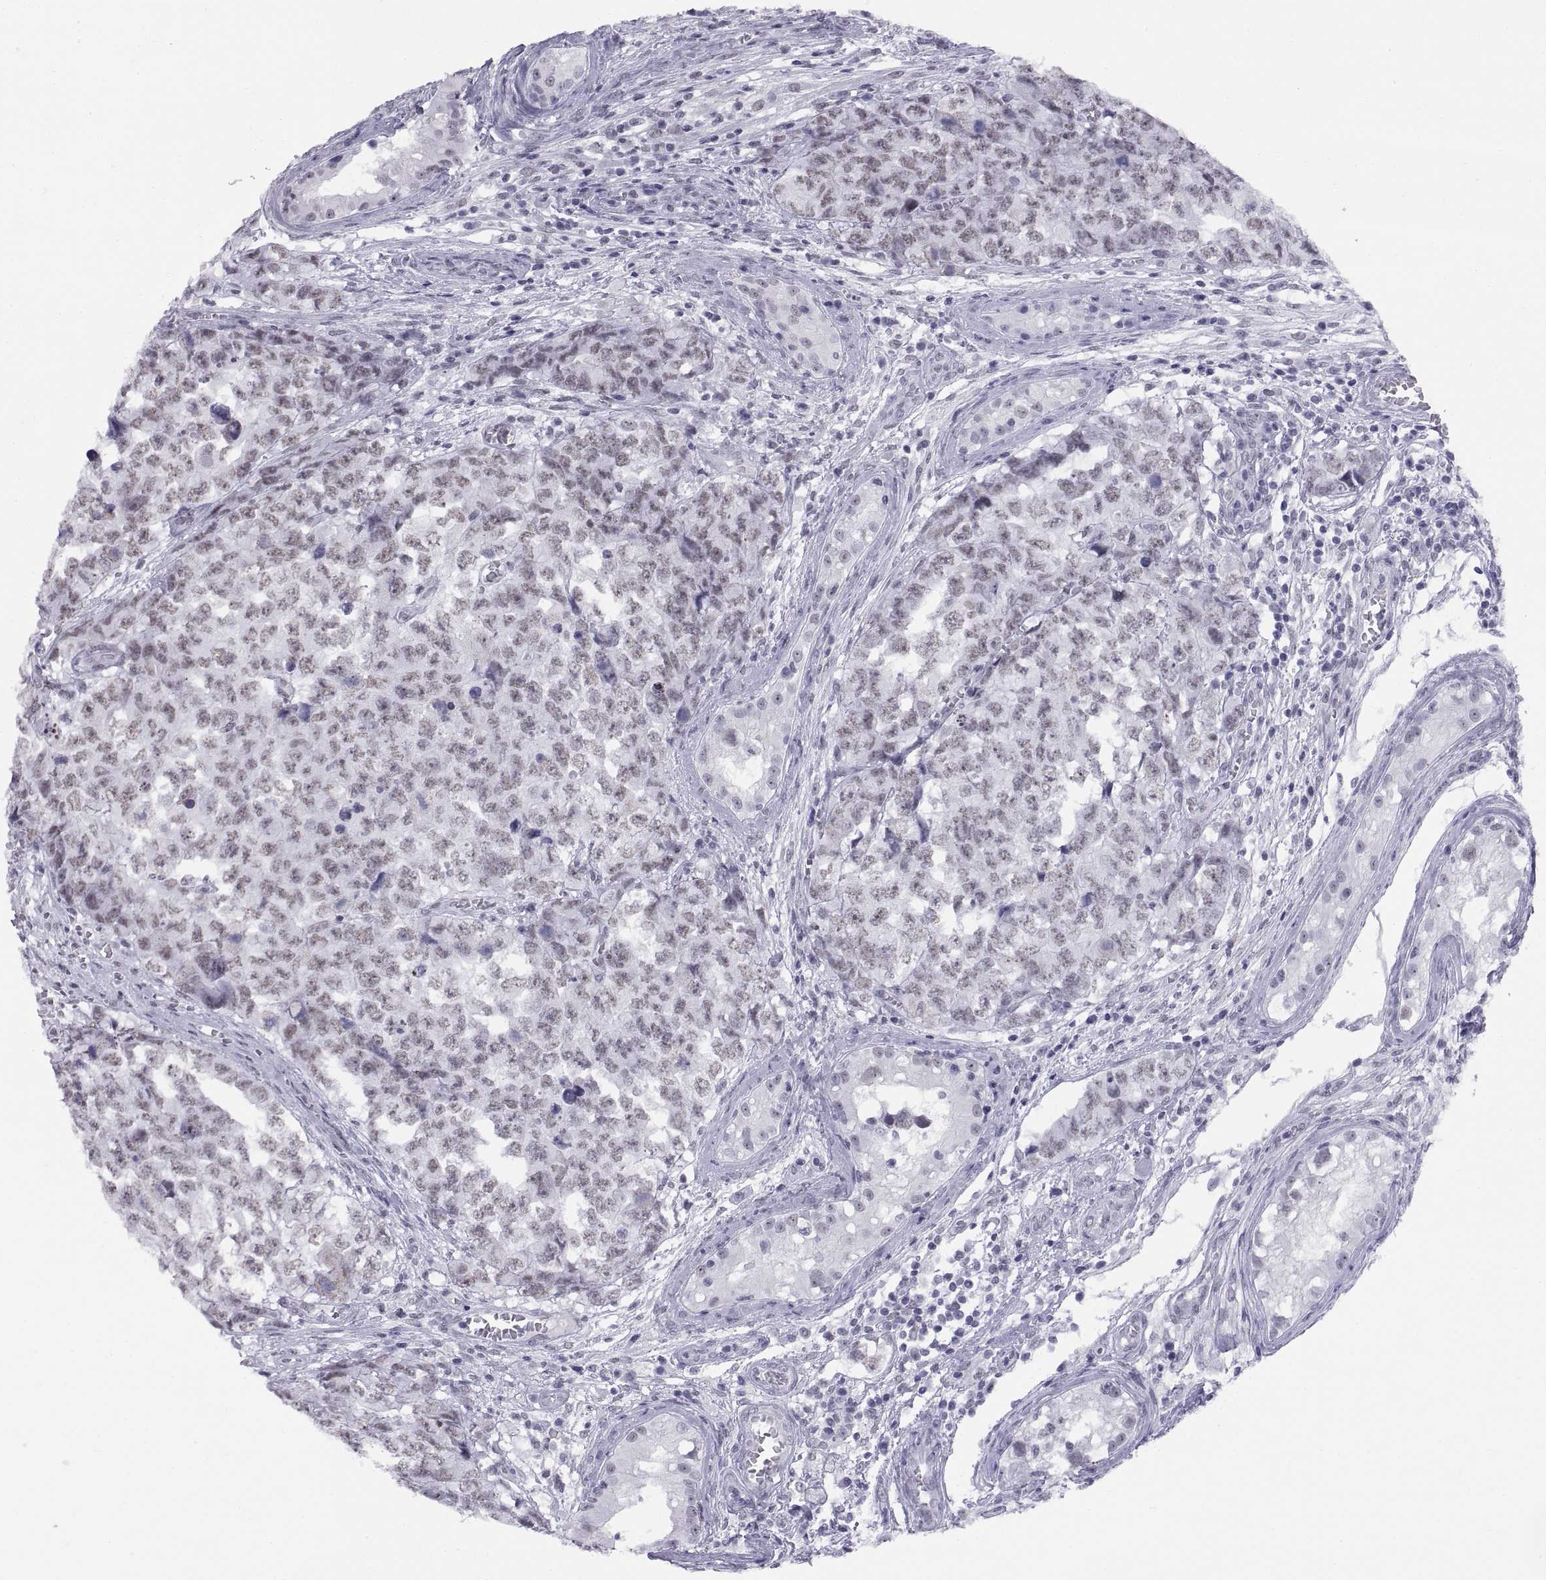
{"staining": {"intensity": "weak", "quantity": ">75%", "location": "nuclear"}, "tissue": "testis cancer", "cell_type": "Tumor cells", "image_type": "cancer", "snomed": [{"axis": "morphology", "description": "Carcinoma, Embryonal, NOS"}, {"axis": "topography", "description": "Testis"}], "caption": "Testis embryonal carcinoma stained with immunohistochemistry reveals weak nuclear staining in approximately >75% of tumor cells.", "gene": "NEUROD6", "patient": {"sex": "male", "age": 23}}